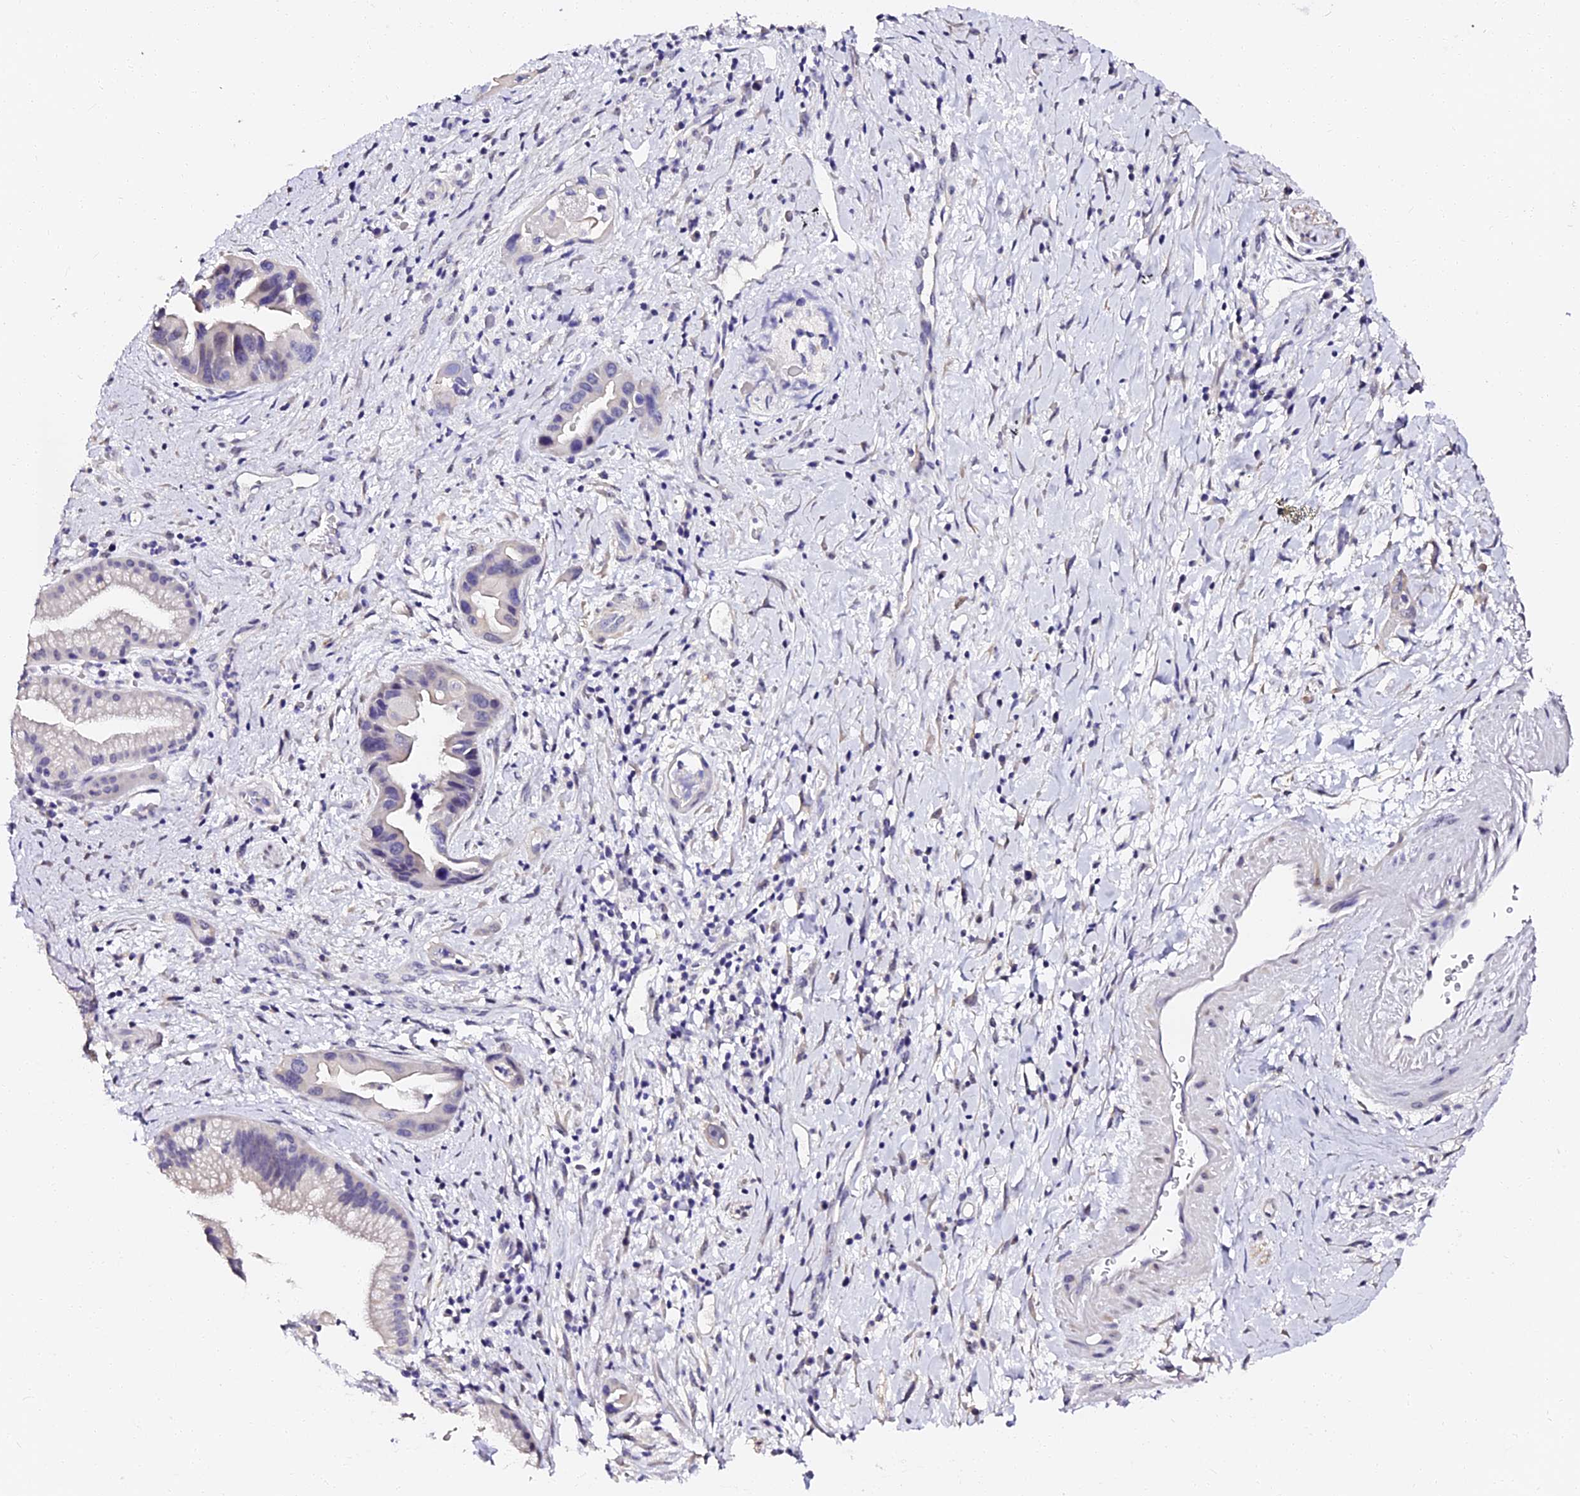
{"staining": {"intensity": "negative", "quantity": "none", "location": "none"}, "tissue": "pancreatic cancer", "cell_type": "Tumor cells", "image_type": "cancer", "snomed": [{"axis": "morphology", "description": "Adenocarcinoma, NOS"}, {"axis": "topography", "description": "Pancreas"}], "caption": "Adenocarcinoma (pancreatic) was stained to show a protein in brown. There is no significant staining in tumor cells.", "gene": "VPS33B", "patient": {"sex": "female", "age": 77}}